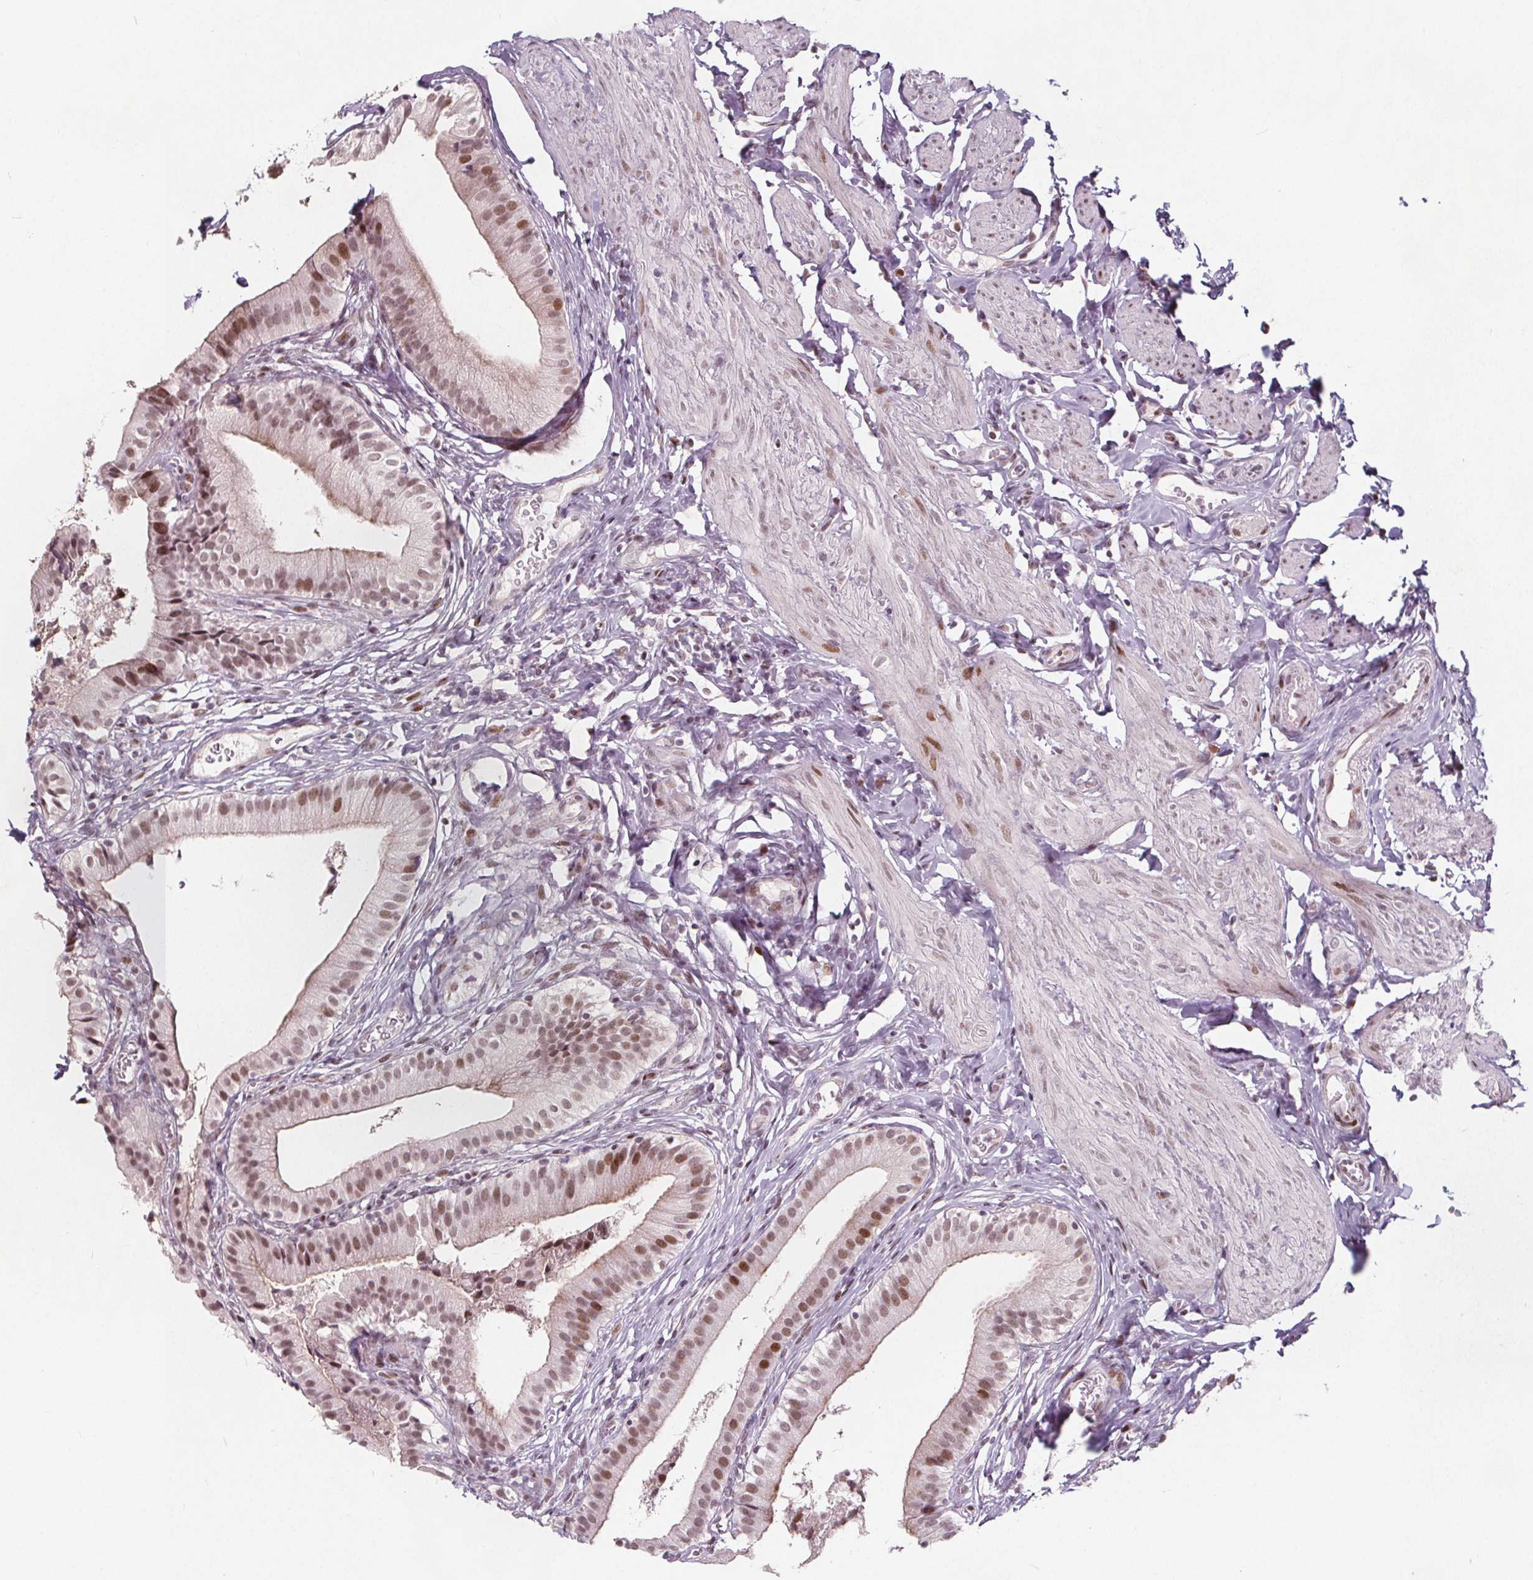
{"staining": {"intensity": "moderate", "quantity": ">75%", "location": "nuclear"}, "tissue": "gallbladder", "cell_type": "Glandular cells", "image_type": "normal", "snomed": [{"axis": "morphology", "description": "Normal tissue, NOS"}, {"axis": "topography", "description": "Gallbladder"}], "caption": "Normal gallbladder exhibits moderate nuclear expression in about >75% of glandular cells, visualized by immunohistochemistry.", "gene": "TAF6L", "patient": {"sex": "female", "age": 47}}